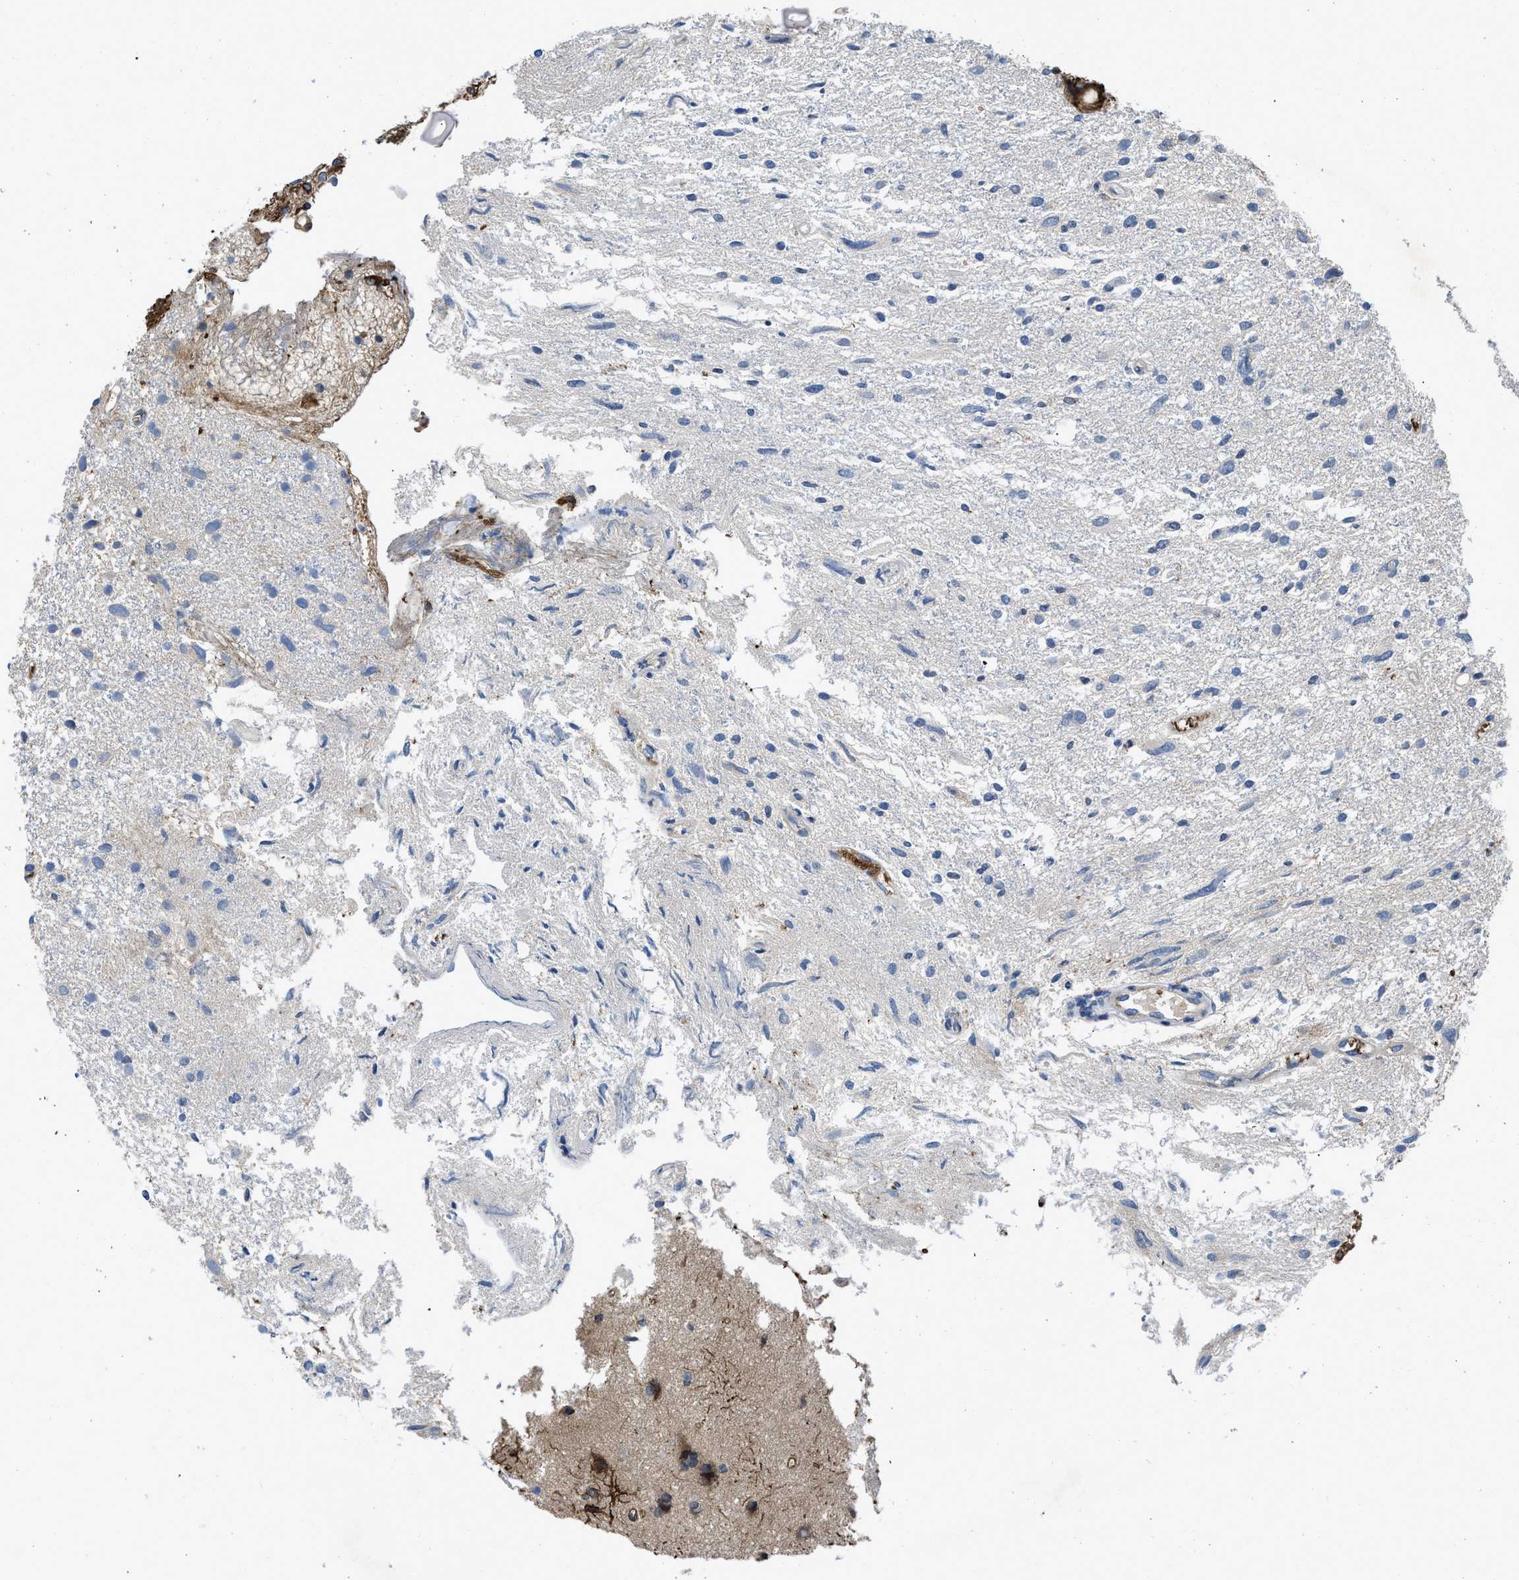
{"staining": {"intensity": "negative", "quantity": "none", "location": "none"}, "tissue": "glioma", "cell_type": "Tumor cells", "image_type": "cancer", "snomed": [{"axis": "morphology", "description": "Glioma, malignant, High grade"}, {"axis": "topography", "description": "Brain"}], "caption": "Tumor cells show no significant protein expression in glioma.", "gene": "GPATCH2L", "patient": {"sex": "female", "age": 59}}